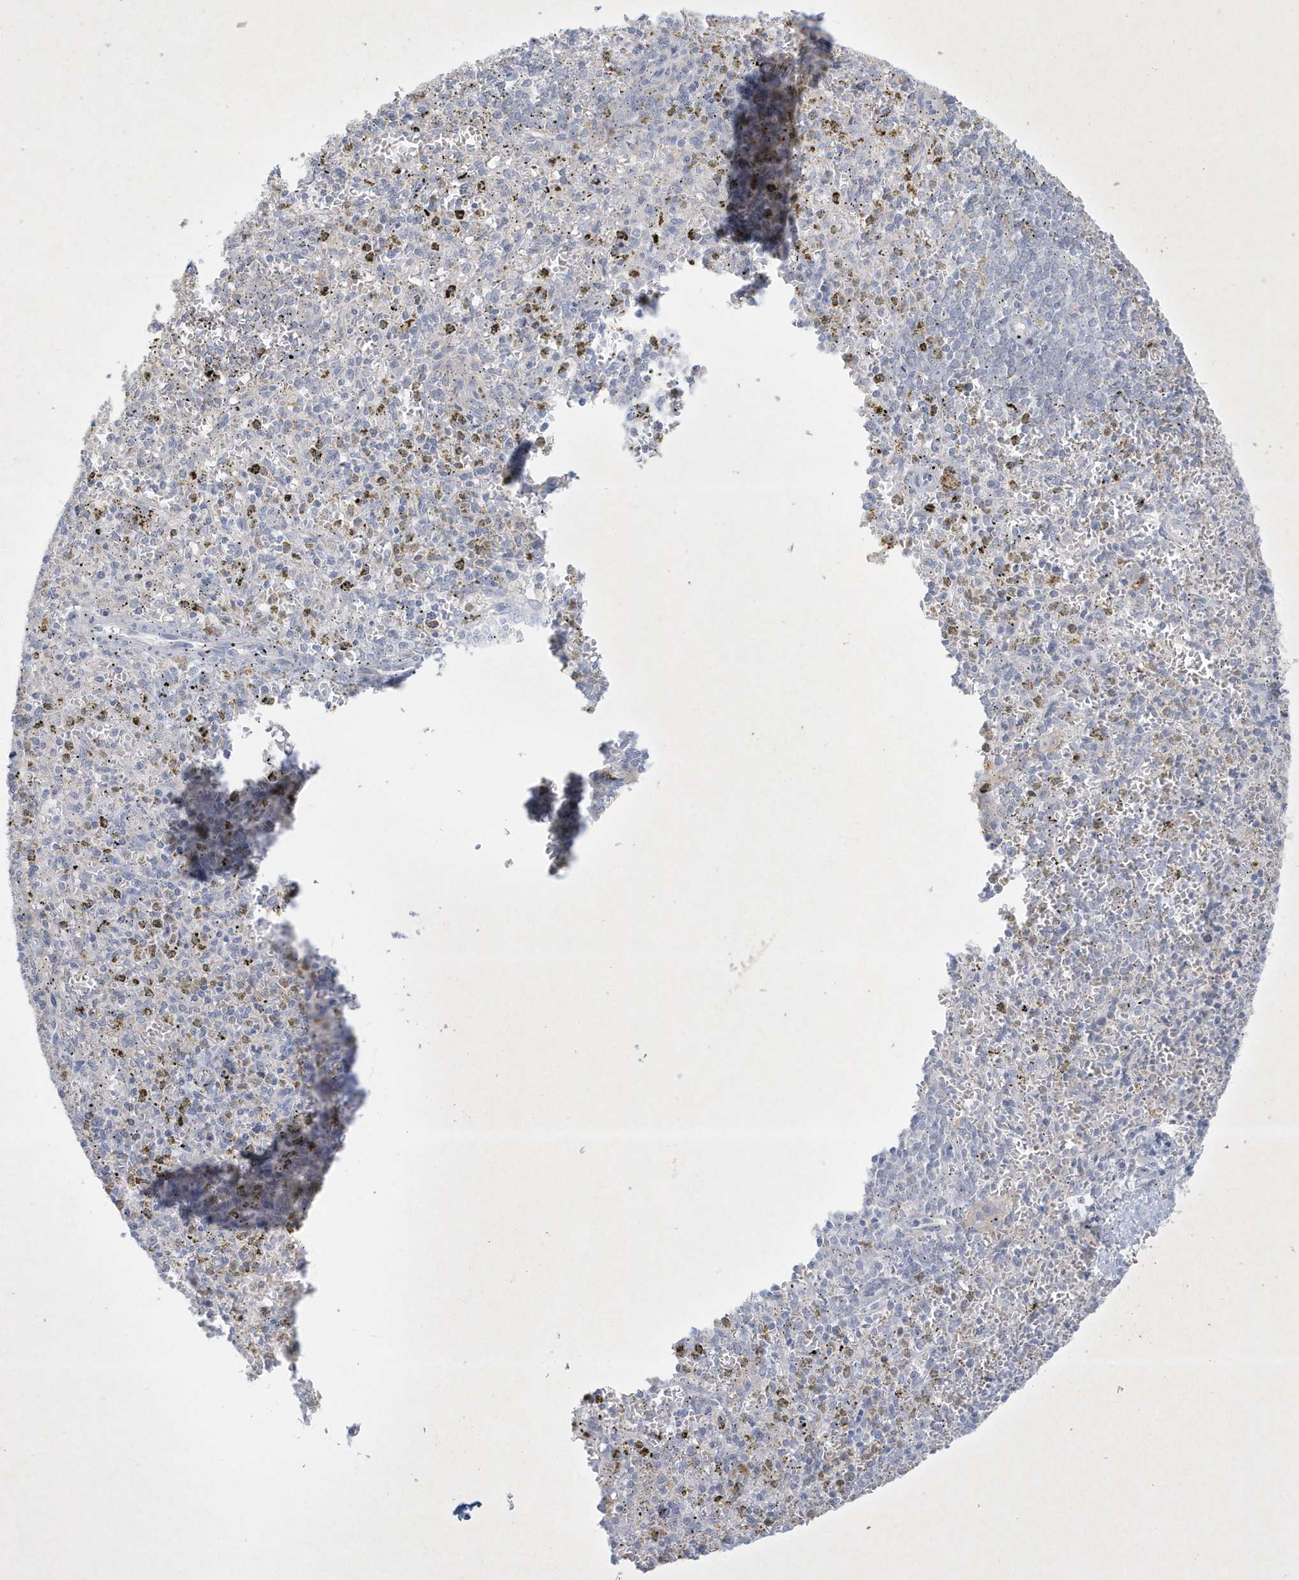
{"staining": {"intensity": "negative", "quantity": "none", "location": "none"}, "tissue": "spleen", "cell_type": "Cells in red pulp", "image_type": "normal", "snomed": [{"axis": "morphology", "description": "Normal tissue, NOS"}, {"axis": "topography", "description": "Spleen"}], "caption": "IHC micrograph of normal spleen stained for a protein (brown), which shows no positivity in cells in red pulp. Nuclei are stained in blue.", "gene": "CCDC24", "patient": {"sex": "male", "age": 72}}